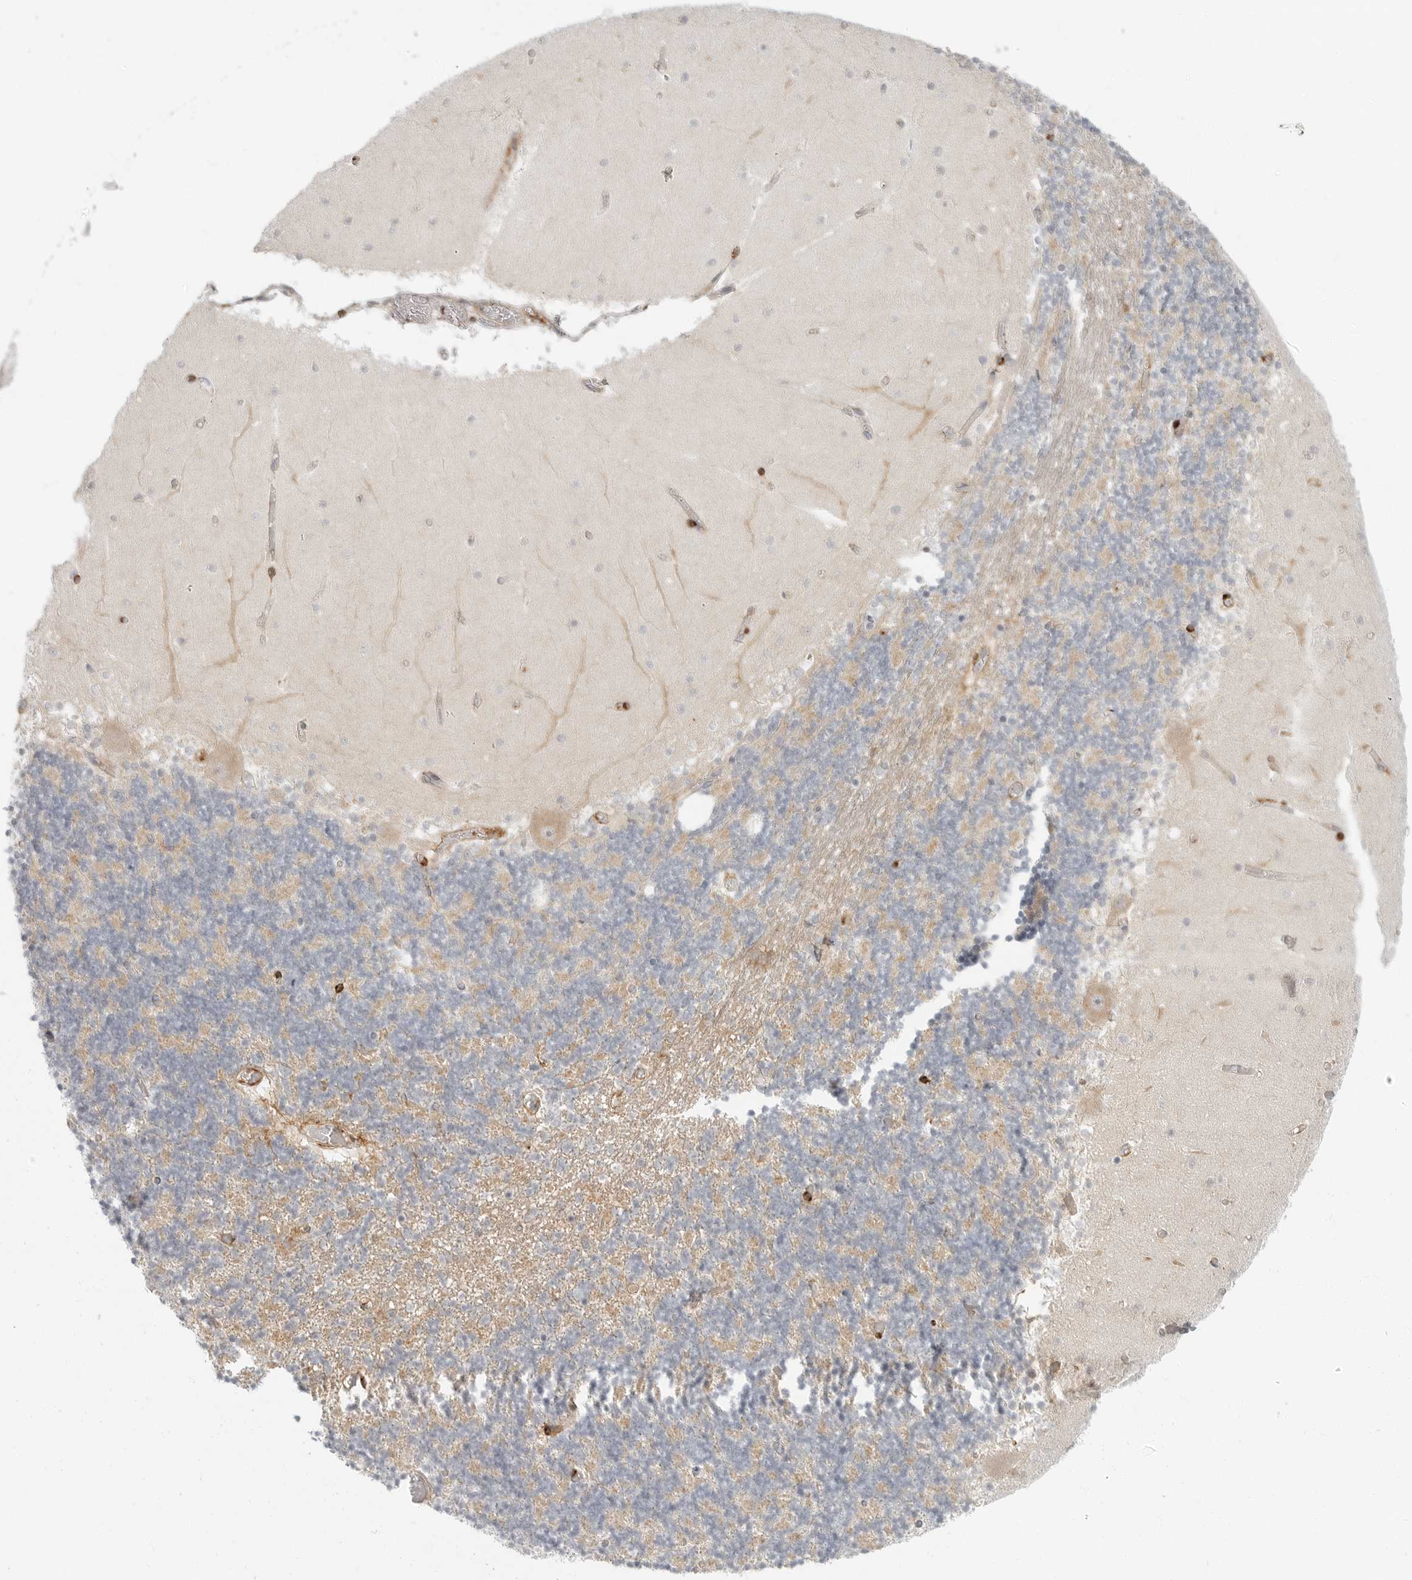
{"staining": {"intensity": "weak", "quantity": "25%-75%", "location": "cytoplasmic/membranous"}, "tissue": "cerebellum", "cell_type": "Cells in granular layer", "image_type": "normal", "snomed": [{"axis": "morphology", "description": "Normal tissue, NOS"}, {"axis": "topography", "description": "Cerebellum"}], "caption": "This micrograph demonstrates immunohistochemistry (IHC) staining of unremarkable cerebellum, with low weak cytoplasmic/membranous expression in approximately 25%-75% of cells in granular layer.", "gene": "C1QTNF1", "patient": {"sex": "female", "age": 28}}